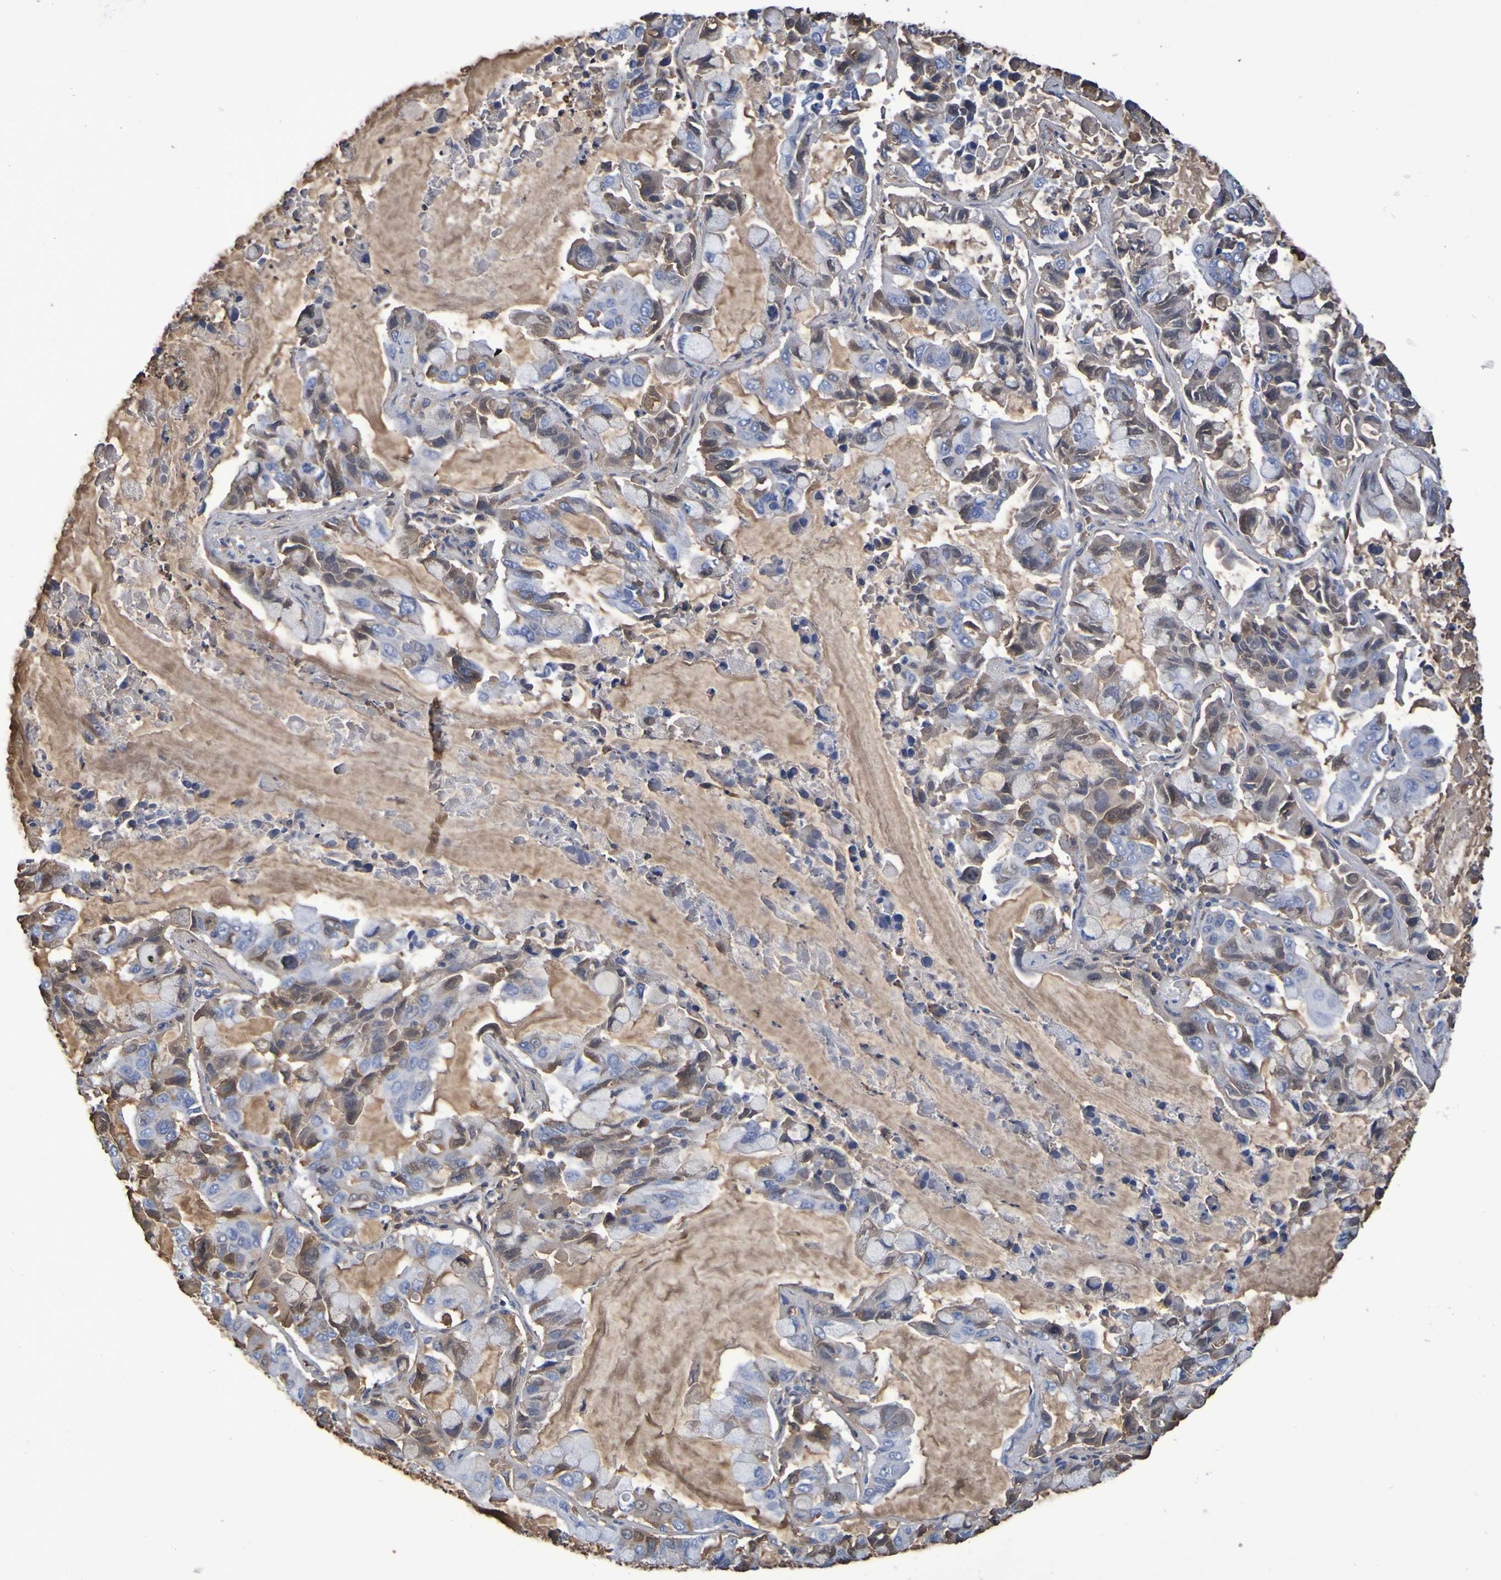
{"staining": {"intensity": "moderate", "quantity": "25%-75%", "location": "cytoplasmic/membranous"}, "tissue": "lung cancer", "cell_type": "Tumor cells", "image_type": "cancer", "snomed": [{"axis": "morphology", "description": "Adenocarcinoma, NOS"}, {"axis": "topography", "description": "Lung"}], "caption": "Lung cancer (adenocarcinoma) stained for a protein (brown) displays moderate cytoplasmic/membranous positive positivity in about 25%-75% of tumor cells.", "gene": "GAB3", "patient": {"sex": "male", "age": 64}}